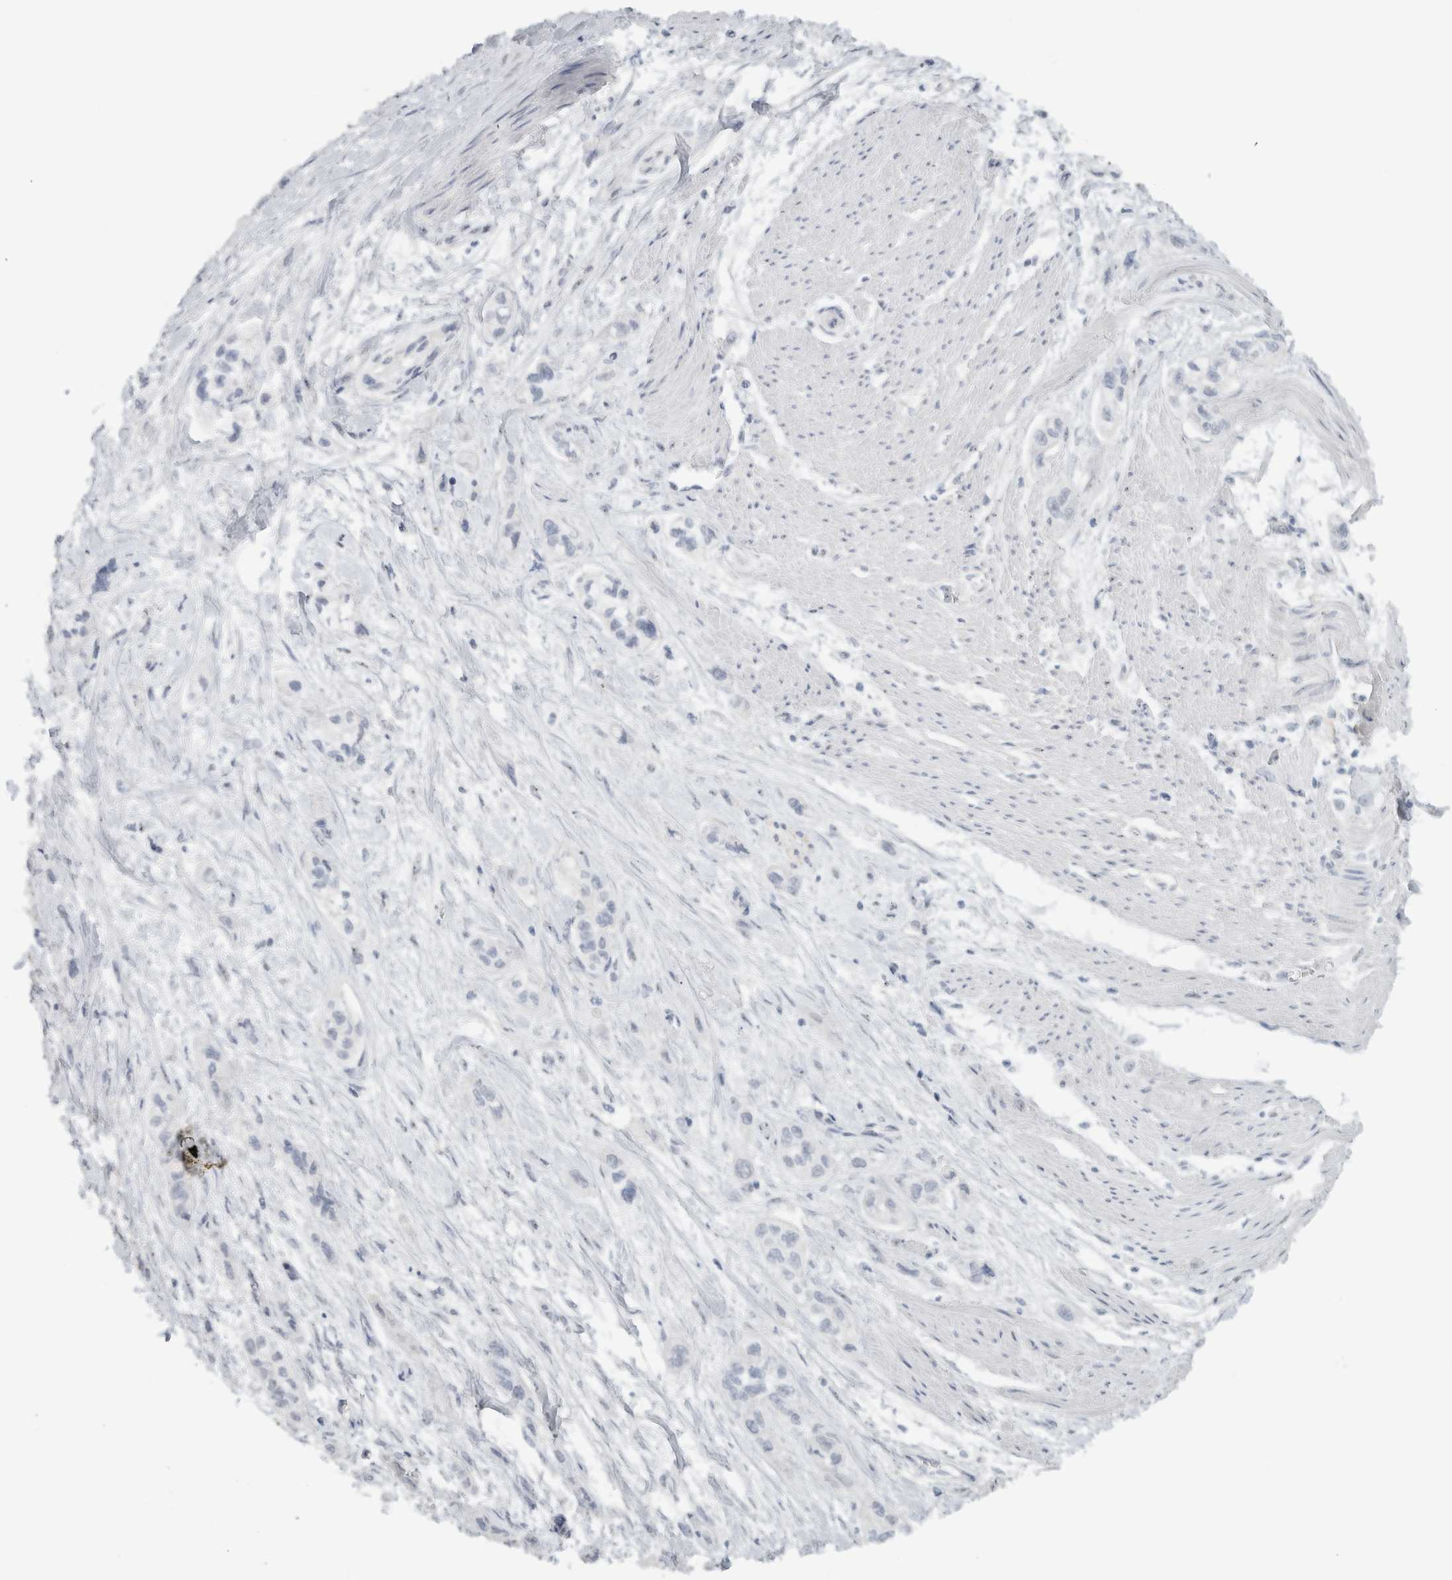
{"staining": {"intensity": "negative", "quantity": "none", "location": "none"}, "tissue": "pancreatic cancer", "cell_type": "Tumor cells", "image_type": "cancer", "snomed": [{"axis": "morphology", "description": "Adenocarcinoma, NOS"}, {"axis": "topography", "description": "Pancreas"}], "caption": "Immunohistochemical staining of pancreatic cancer displays no significant expression in tumor cells.", "gene": "FMR1NB", "patient": {"sex": "male", "age": 74}}